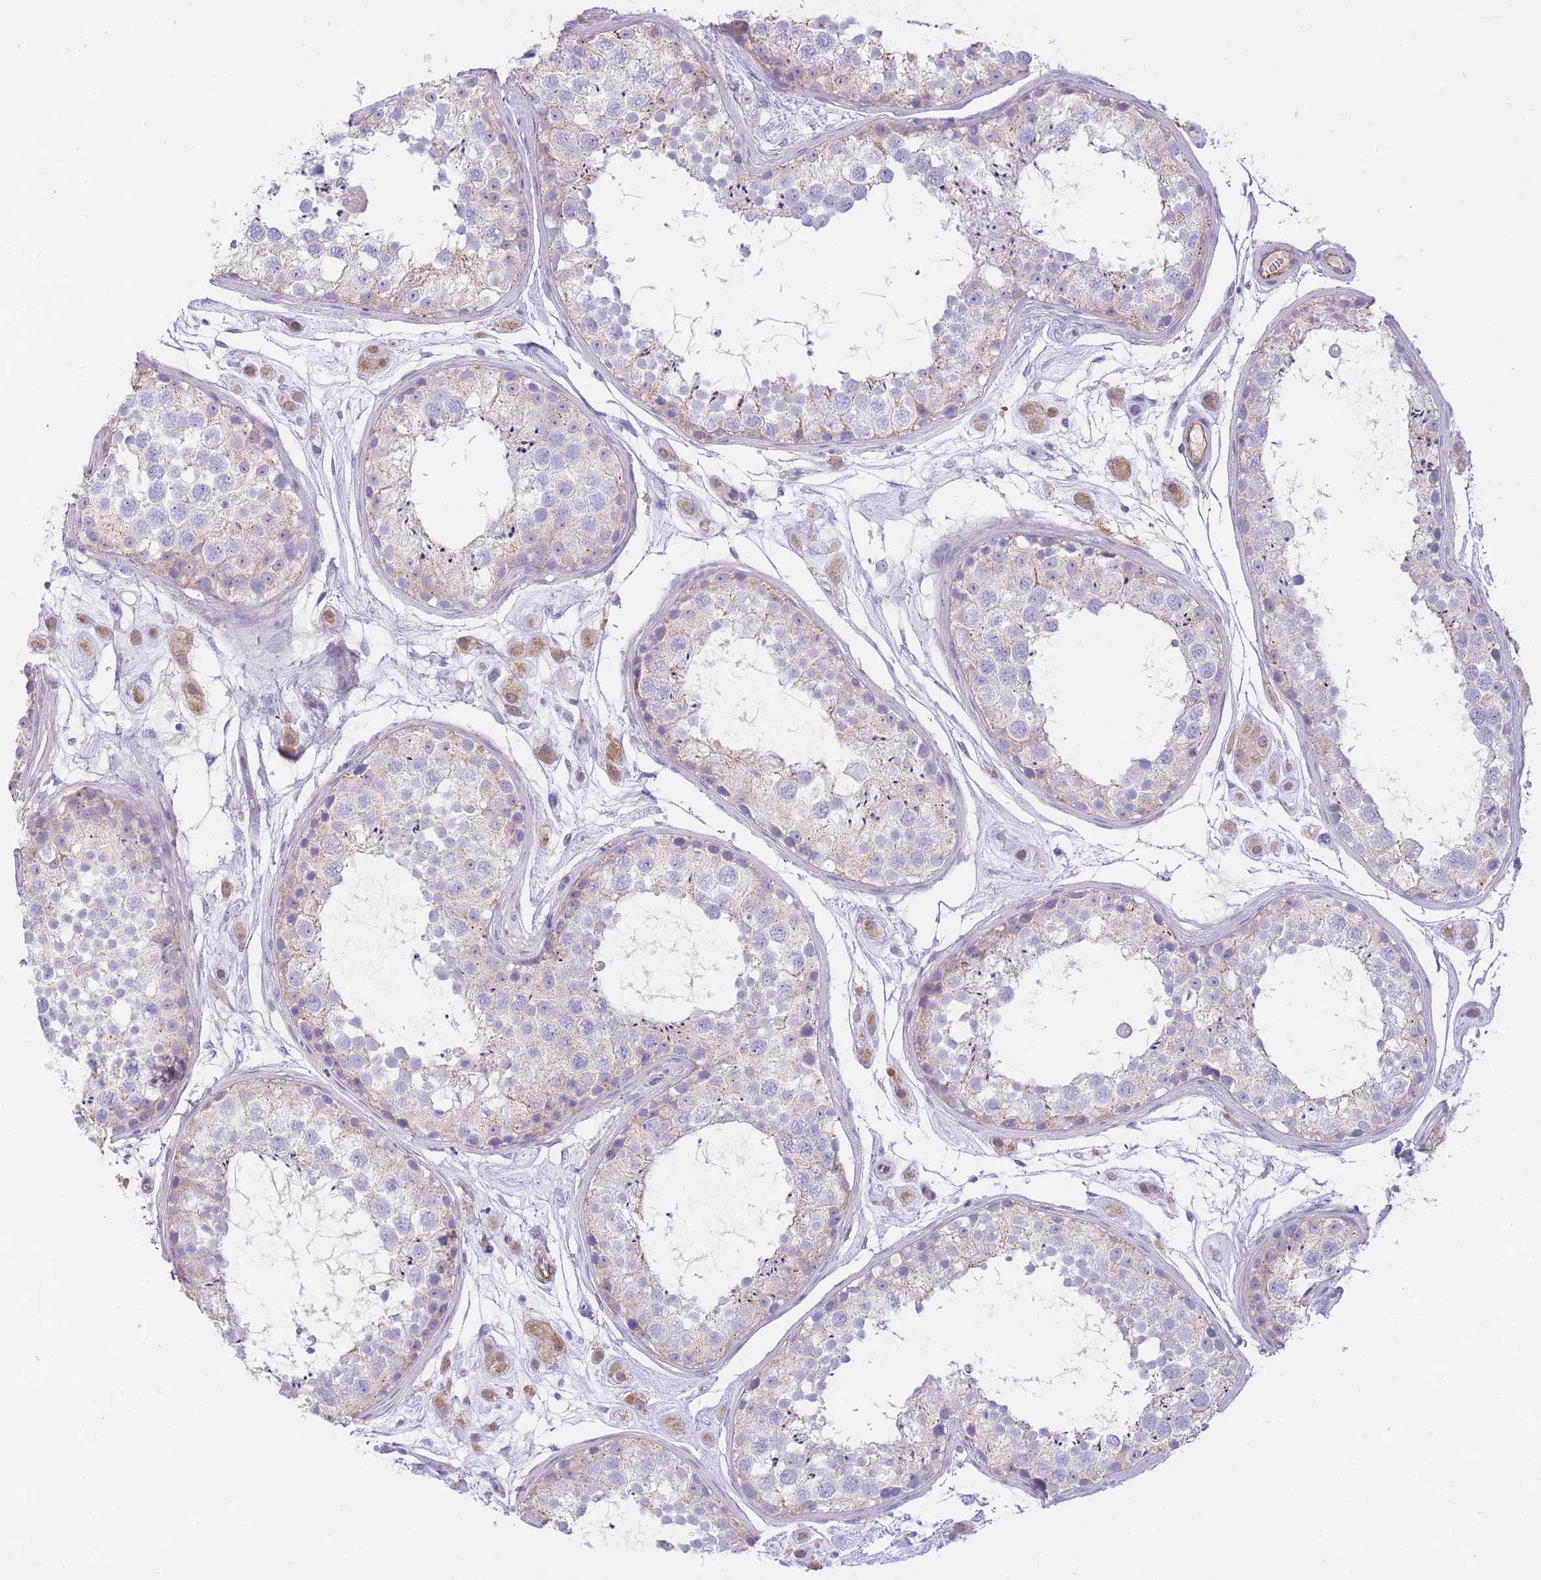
{"staining": {"intensity": "negative", "quantity": "none", "location": "none"}, "tissue": "testis", "cell_type": "Cells in seminiferous ducts", "image_type": "normal", "snomed": [{"axis": "morphology", "description": "Normal tissue, NOS"}, {"axis": "topography", "description": "Testis"}], "caption": "Photomicrograph shows no protein positivity in cells in seminiferous ducts of unremarkable testis.", "gene": "PGM1", "patient": {"sex": "male", "age": 25}}